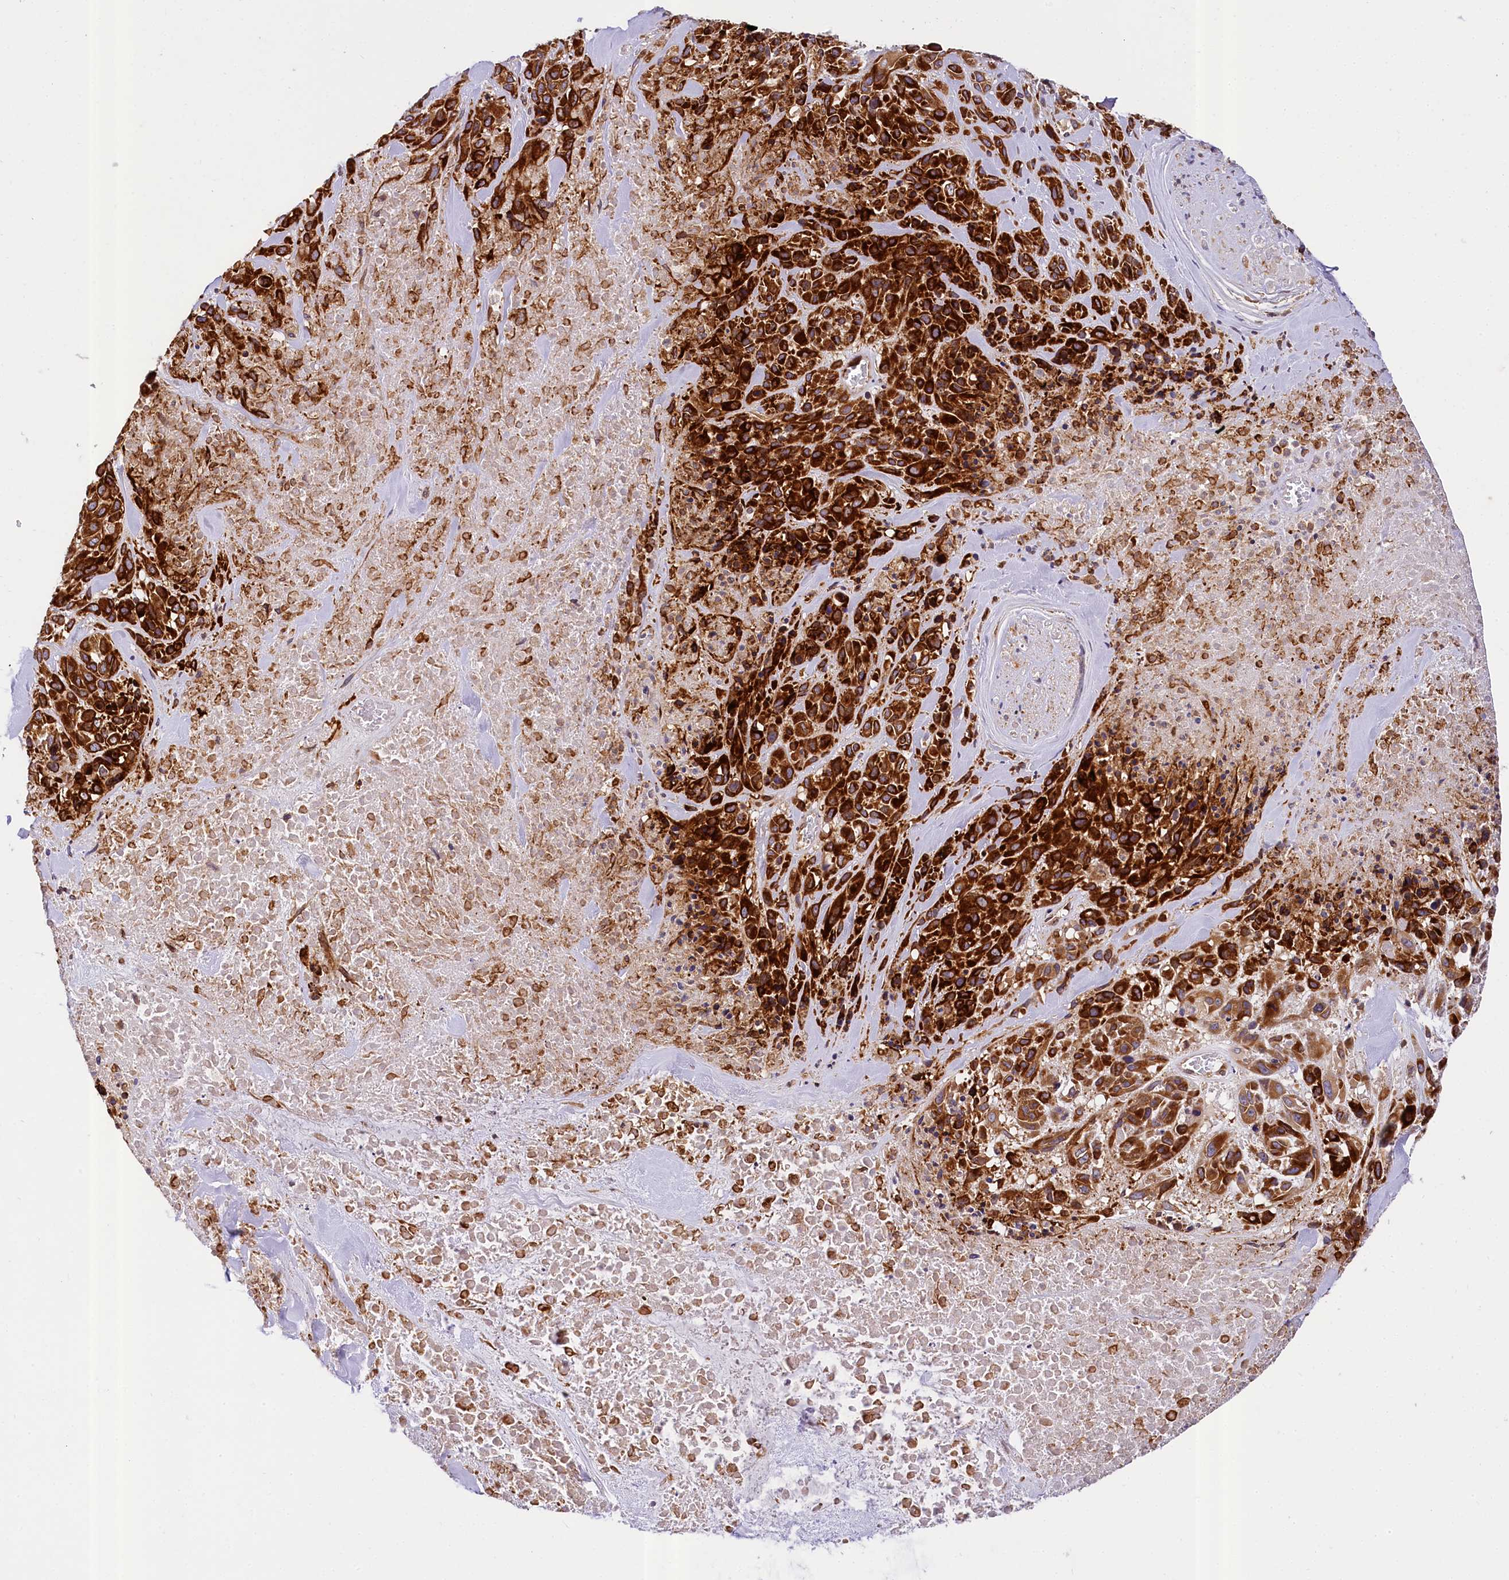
{"staining": {"intensity": "strong", "quantity": ">75%", "location": "cytoplasmic/membranous"}, "tissue": "melanoma", "cell_type": "Tumor cells", "image_type": "cancer", "snomed": [{"axis": "morphology", "description": "Malignant melanoma, Metastatic site"}, {"axis": "topography", "description": "Skin"}], "caption": "Protein expression analysis of human melanoma reveals strong cytoplasmic/membranous expression in about >75% of tumor cells. The protein of interest is shown in brown color, while the nuclei are stained blue.", "gene": "SUPV3L1", "patient": {"sex": "female", "age": 81}}